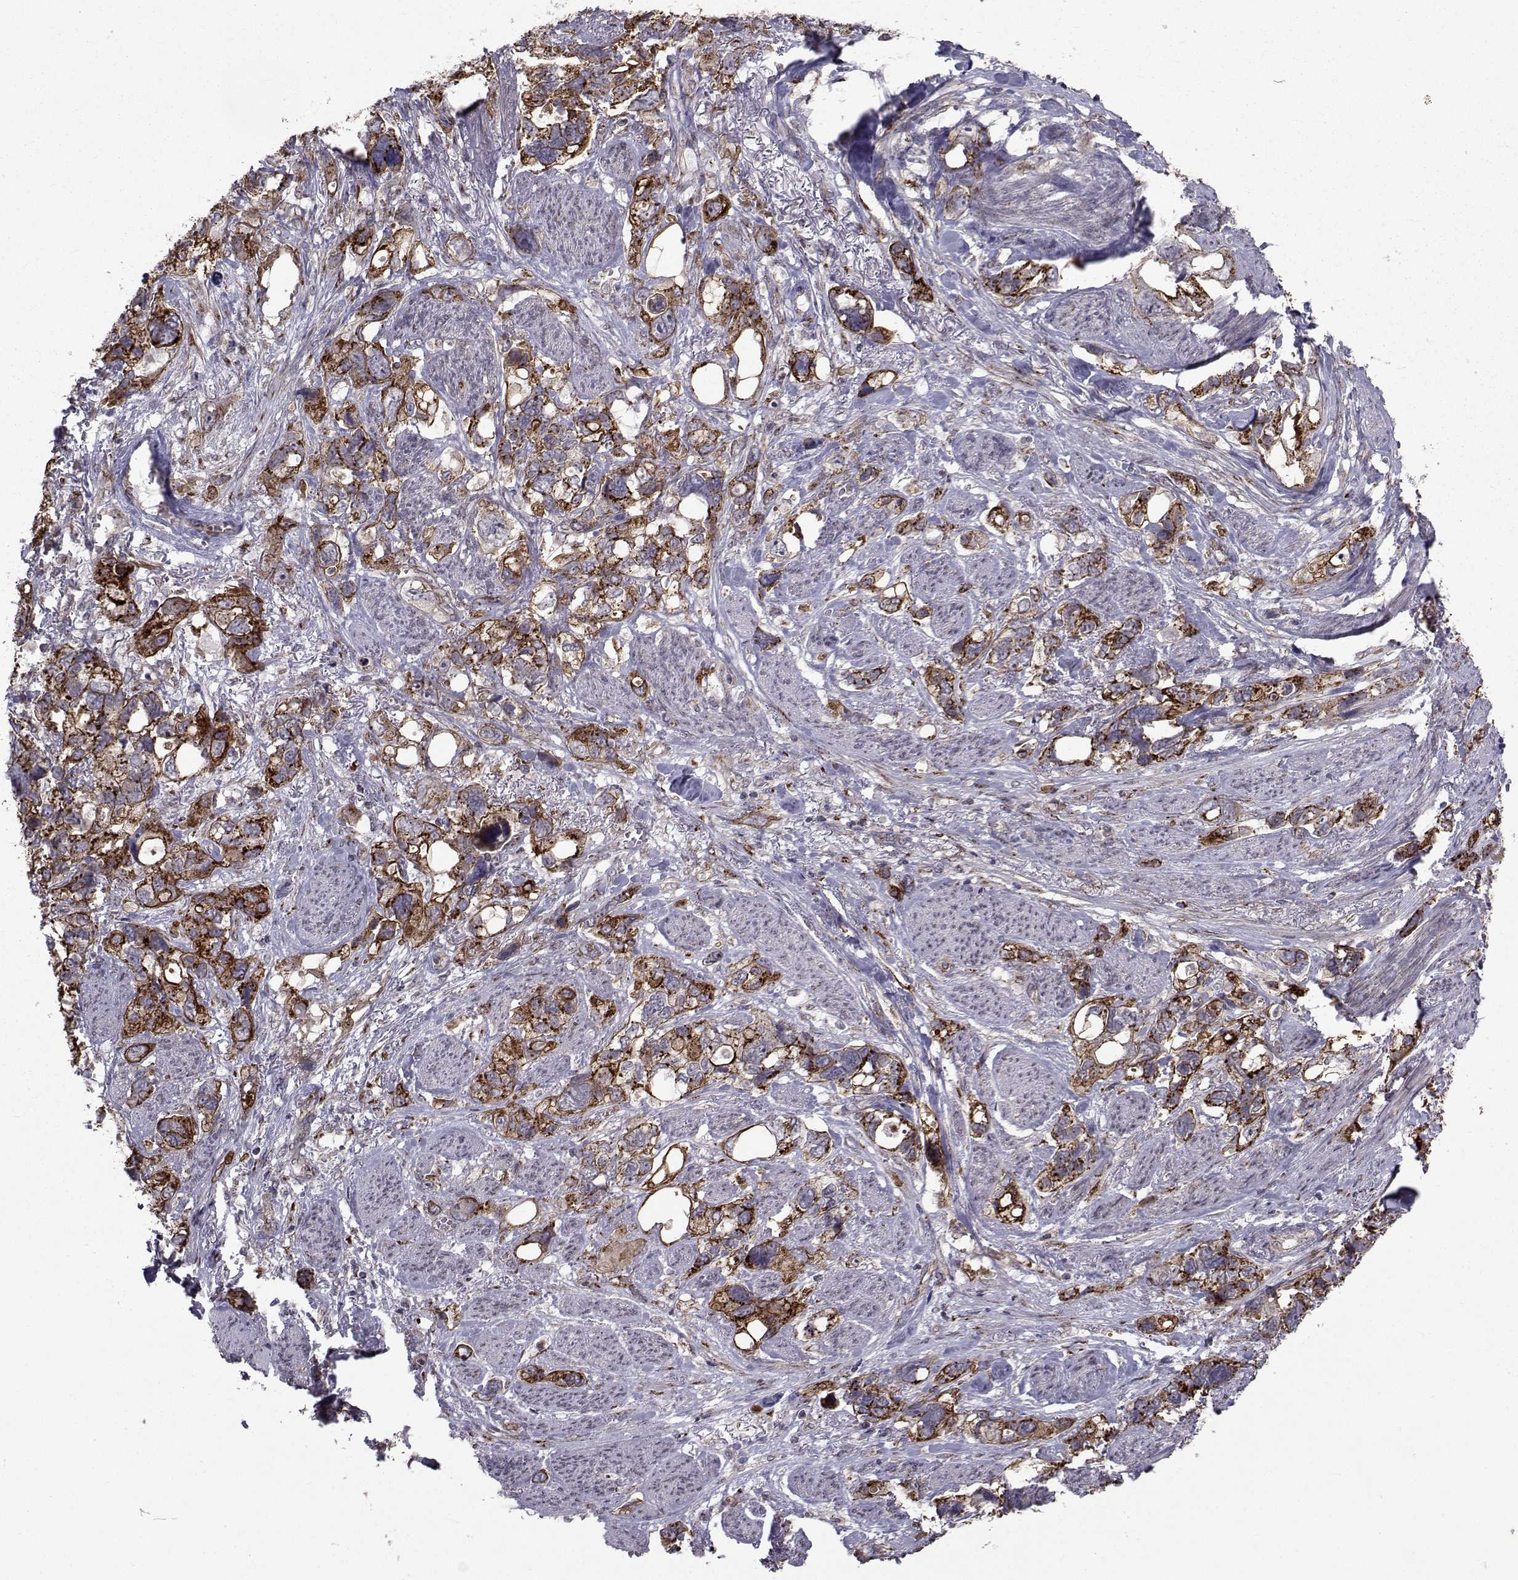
{"staining": {"intensity": "strong", "quantity": "25%-75%", "location": "cytoplasmic/membranous"}, "tissue": "stomach cancer", "cell_type": "Tumor cells", "image_type": "cancer", "snomed": [{"axis": "morphology", "description": "Adenocarcinoma, NOS"}, {"axis": "topography", "description": "Stomach, upper"}], "caption": "Stomach cancer (adenocarcinoma) stained with a brown dye displays strong cytoplasmic/membranous positive positivity in approximately 25%-75% of tumor cells.", "gene": "ATP6V1C2", "patient": {"sex": "female", "age": 81}}